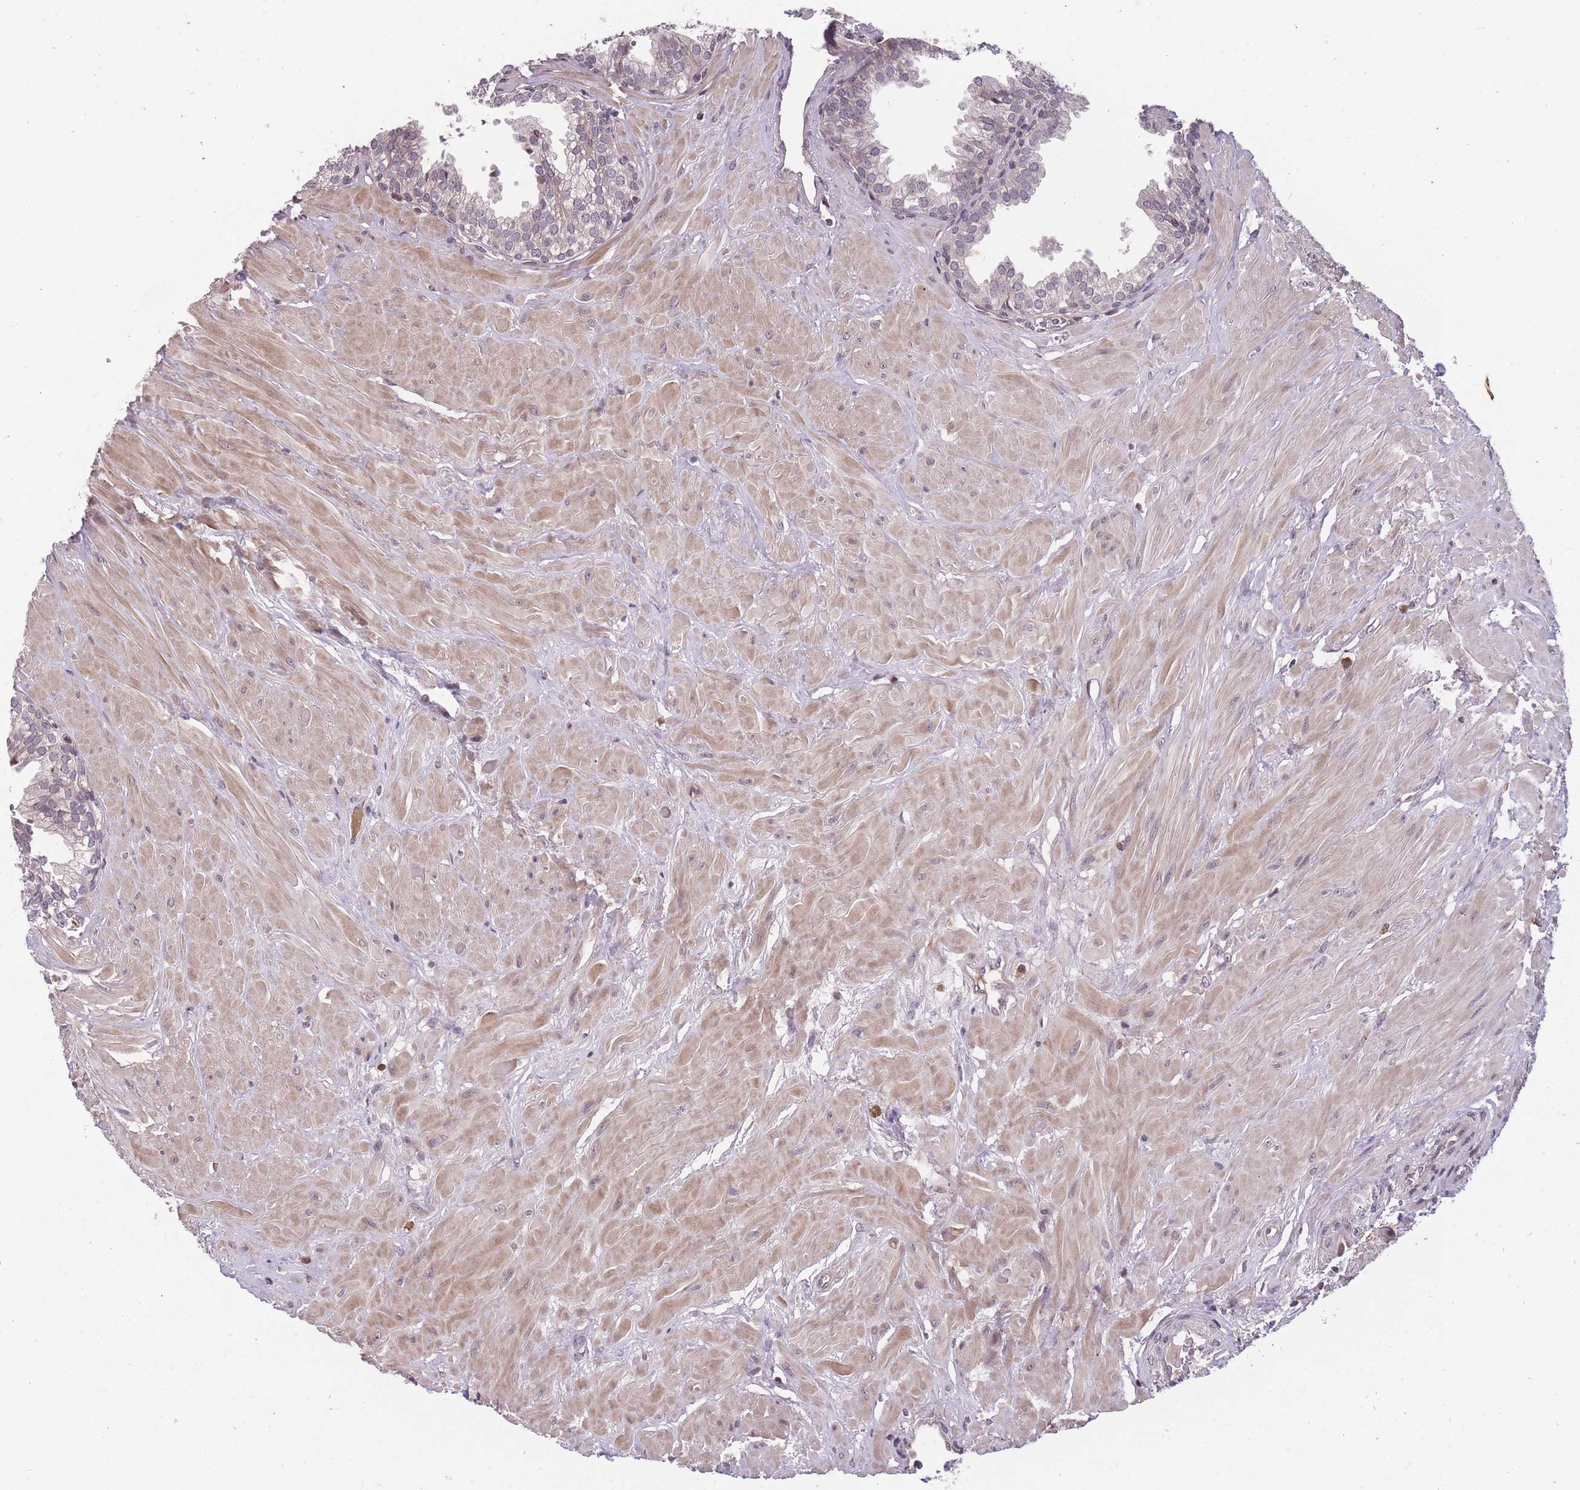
{"staining": {"intensity": "moderate", "quantity": "<25%", "location": "nuclear"}, "tissue": "prostate", "cell_type": "Glandular cells", "image_type": "normal", "snomed": [{"axis": "morphology", "description": "Normal tissue, NOS"}, {"axis": "topography", "description": "Prostate"}, {"axis": "topography", "description": "Peripheral nerve tissue"}], "caption": "Immunohistochemistry histopathology image of benign prostate: prostate stained using IHC displays low levels of moderate protein expression localized specifically in the nuclear of glandular cells, appearing as a nuclear brown color.", "gene": "GGT5", "patient": {"sex": "male", "age": 55}}